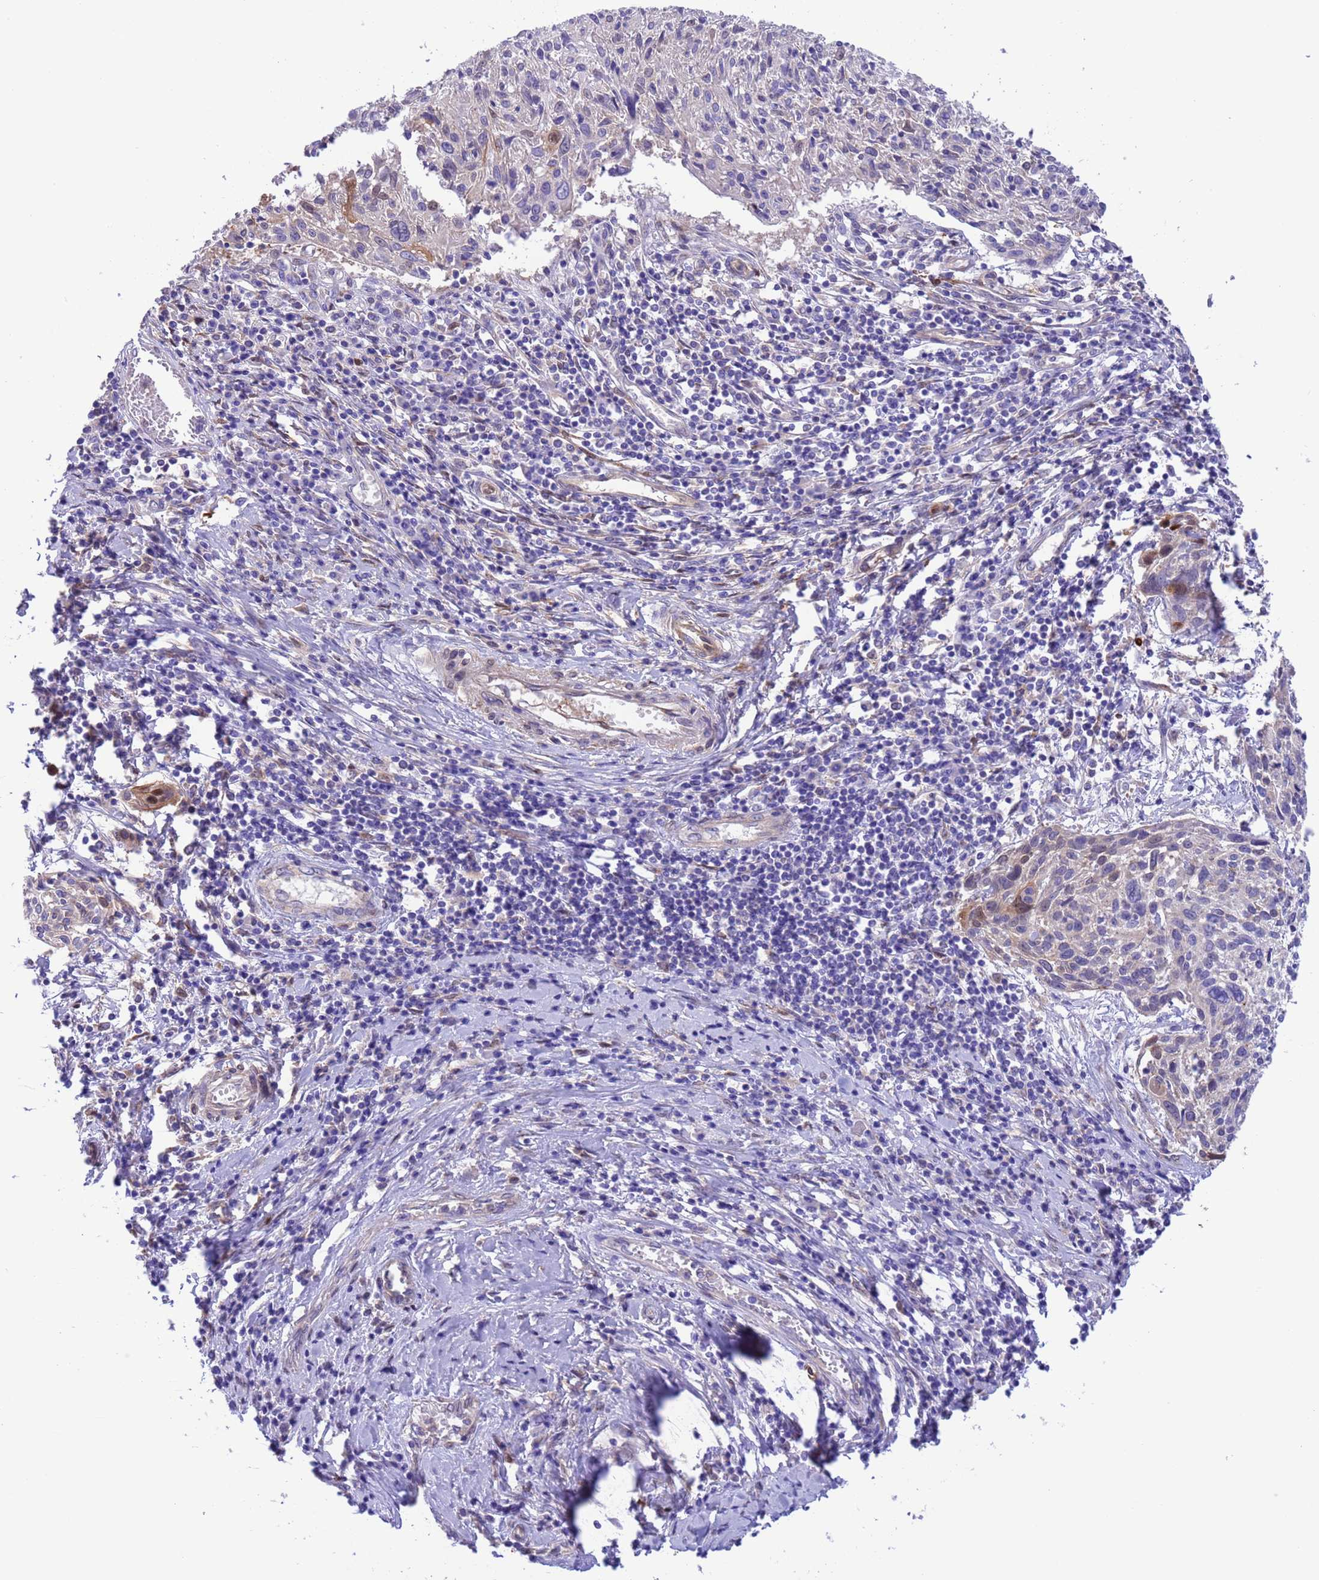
{"staining": {"intensity": "negative", "quantity": "none", "location": "none"}, "tissue": "cervical cancer", "cell_type": "Tumor cells", "image_type": "cancer", "snomed": [{"axis": "morphology", "description": "Squamous cell carcinoma, NOS"}, {"axis": "topography", "description": "Cervix"}], "caption": "Immunohistochemistry (IHC) of cervical squamous cell carcinoma shows no expression in tumor cells.", "gene": "C6orf47", "patient": {"sex": "female", "age": 51}}